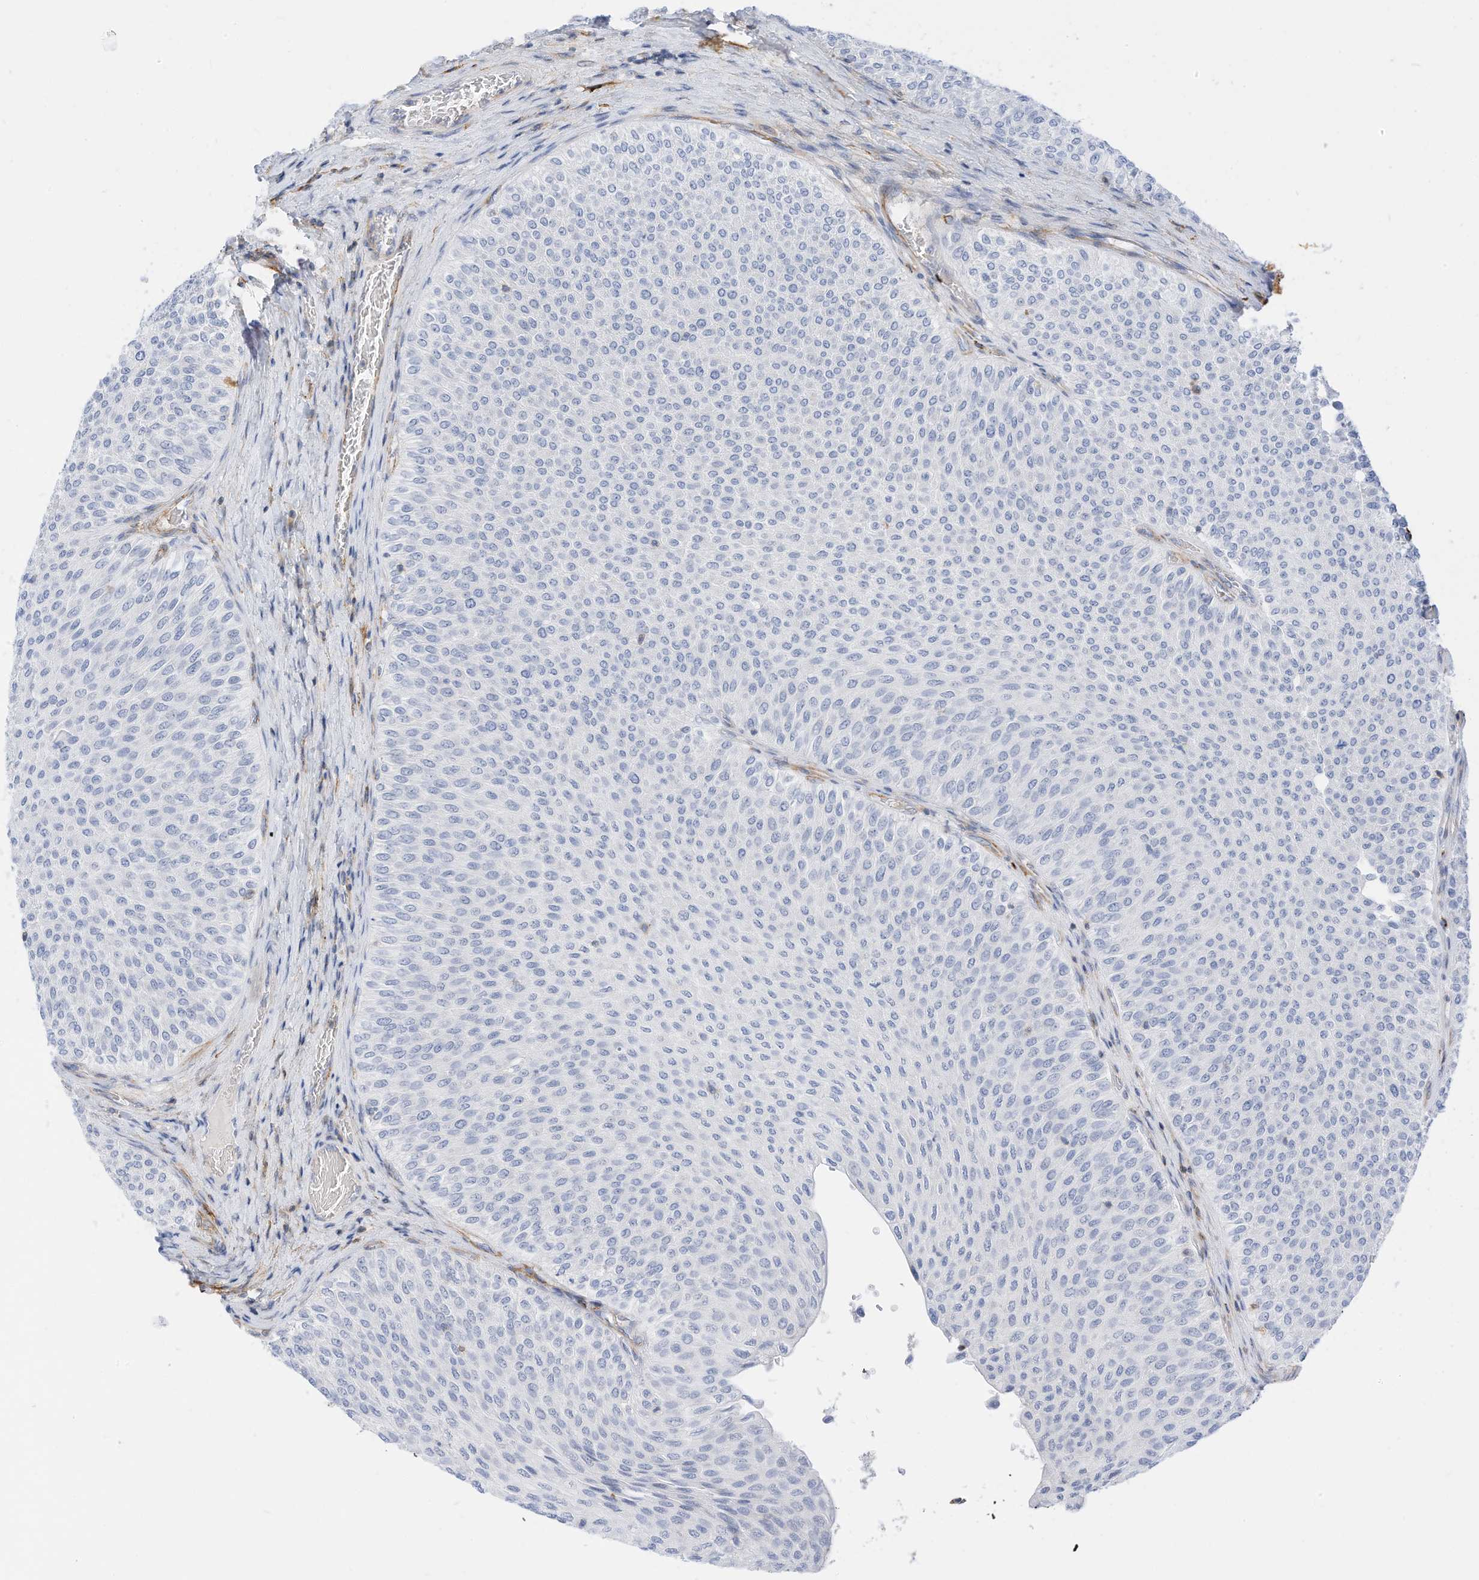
{"staining": {"intensity": "negative", "quantity": "none", "location": "none"}, "tissue": "urothelial cancer", "cell_type": "Tumor cells", "image_type": "cancer", "snomed": [{"axis": "morphology", "description": "Urothelial carcinoma, Low grade"}, {"axis": "topography", "description": "Urinary bladder"}], "caption": "IHC histopathology image of neoplastic tissue: low-grade urothelial carcinoma stained with DAB reveals no significant protein expression in tumor cells.", "gene": "TXNDC9", "patient": {"sex": "male", "age": 78}}